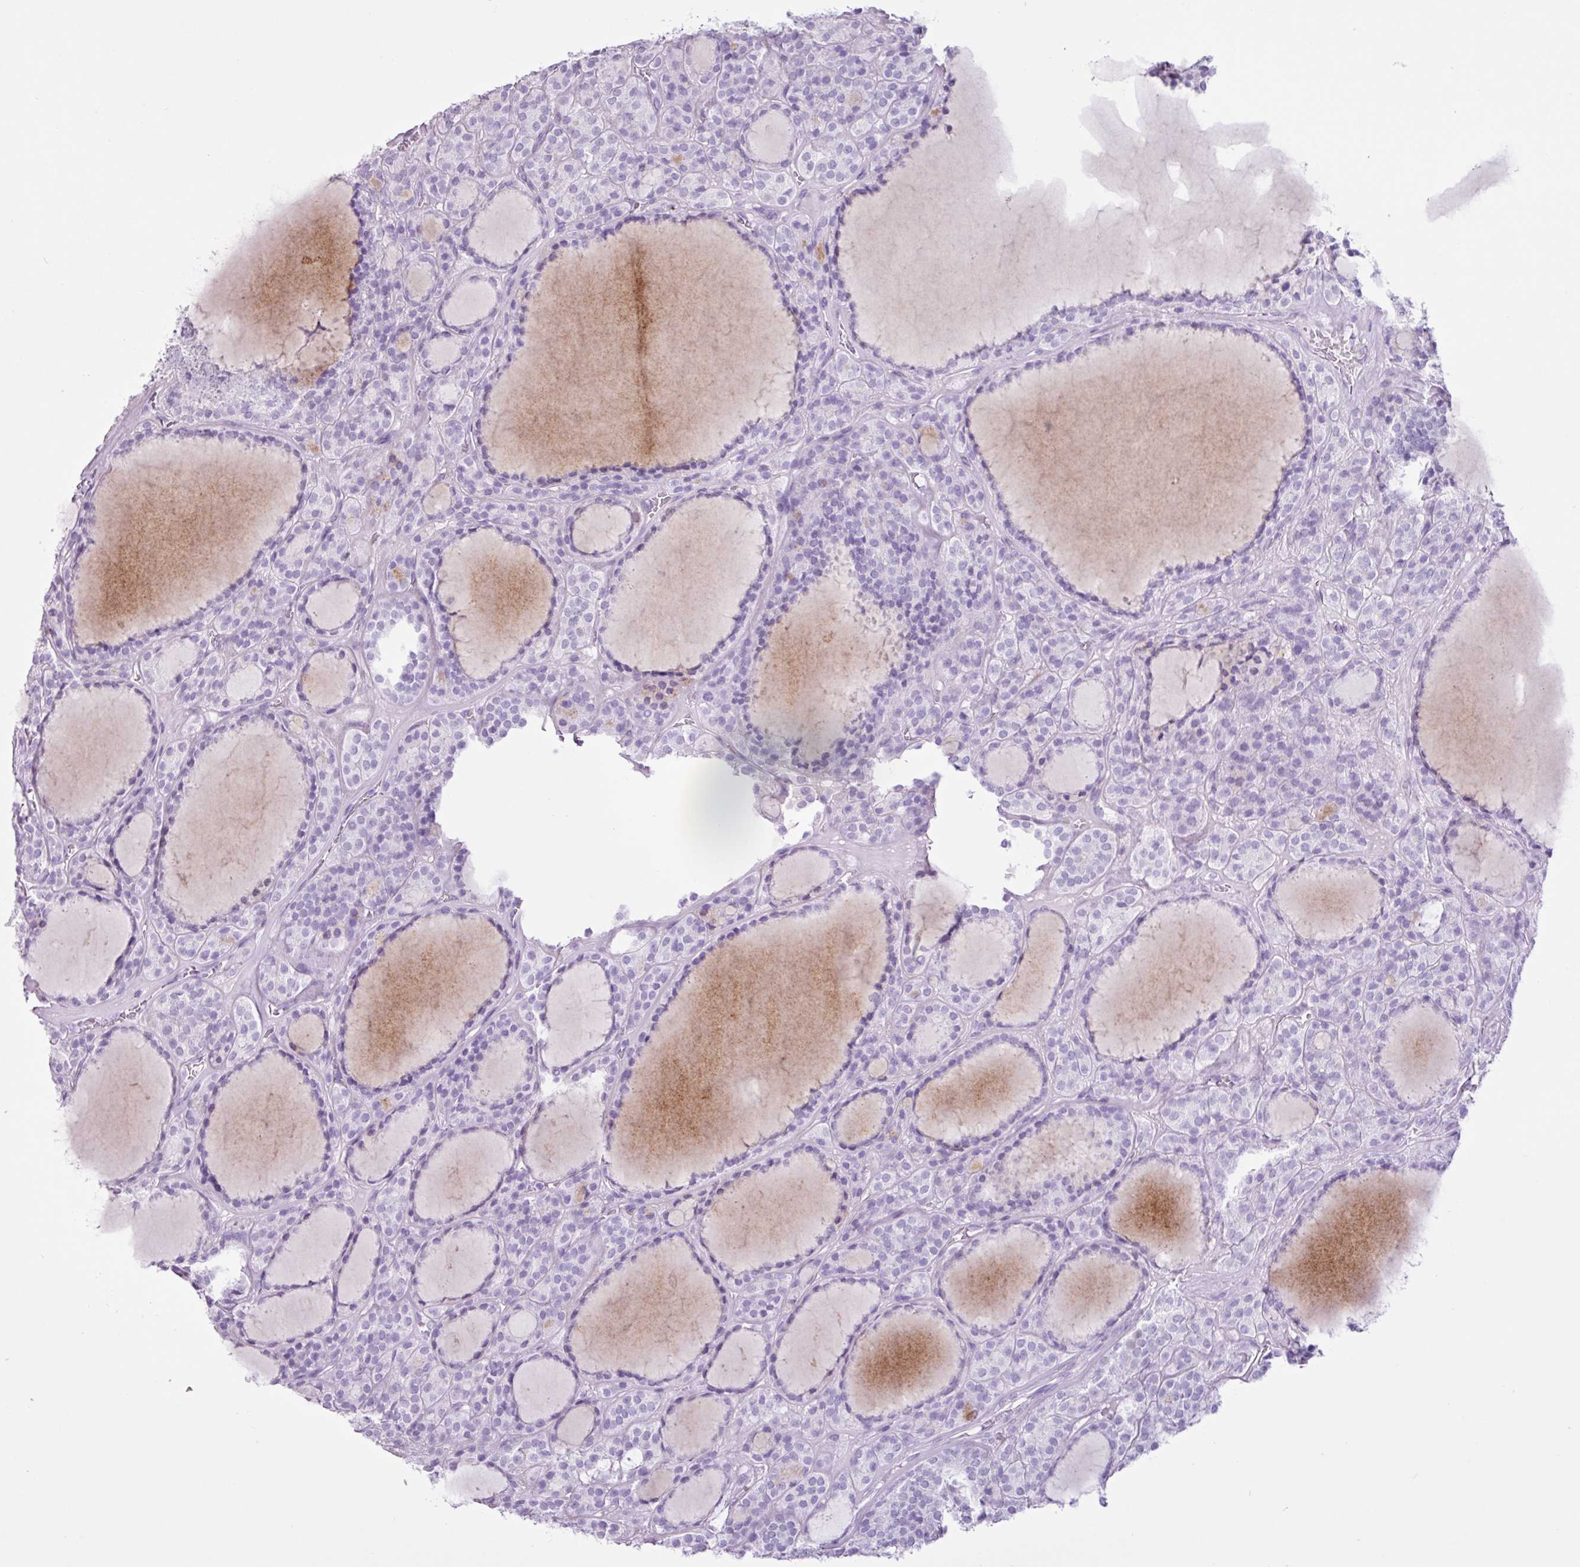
{"staining": {"intensity": "negative", "quantity": "none", "location": "none"}, "tissue": "thyroid cancer", "cell_type": "Tumor cells", "image_type": "cancer", "snomed": [{"axis": "morphology", "description": "Follicular adenoma carcinoma, NOS"}, {"axis": "topography", "description": "Thyroid gland"}], "caption": "Tumor cells are negative for brown protein staining in thyroid follicular adenoma carcinoma. (Brightfield microscopy of DAB (3,3'-diaminobenzidine) IHC at high magnification).", "gene": "PGR", "patient": {"sex": "female", "age": 63}}